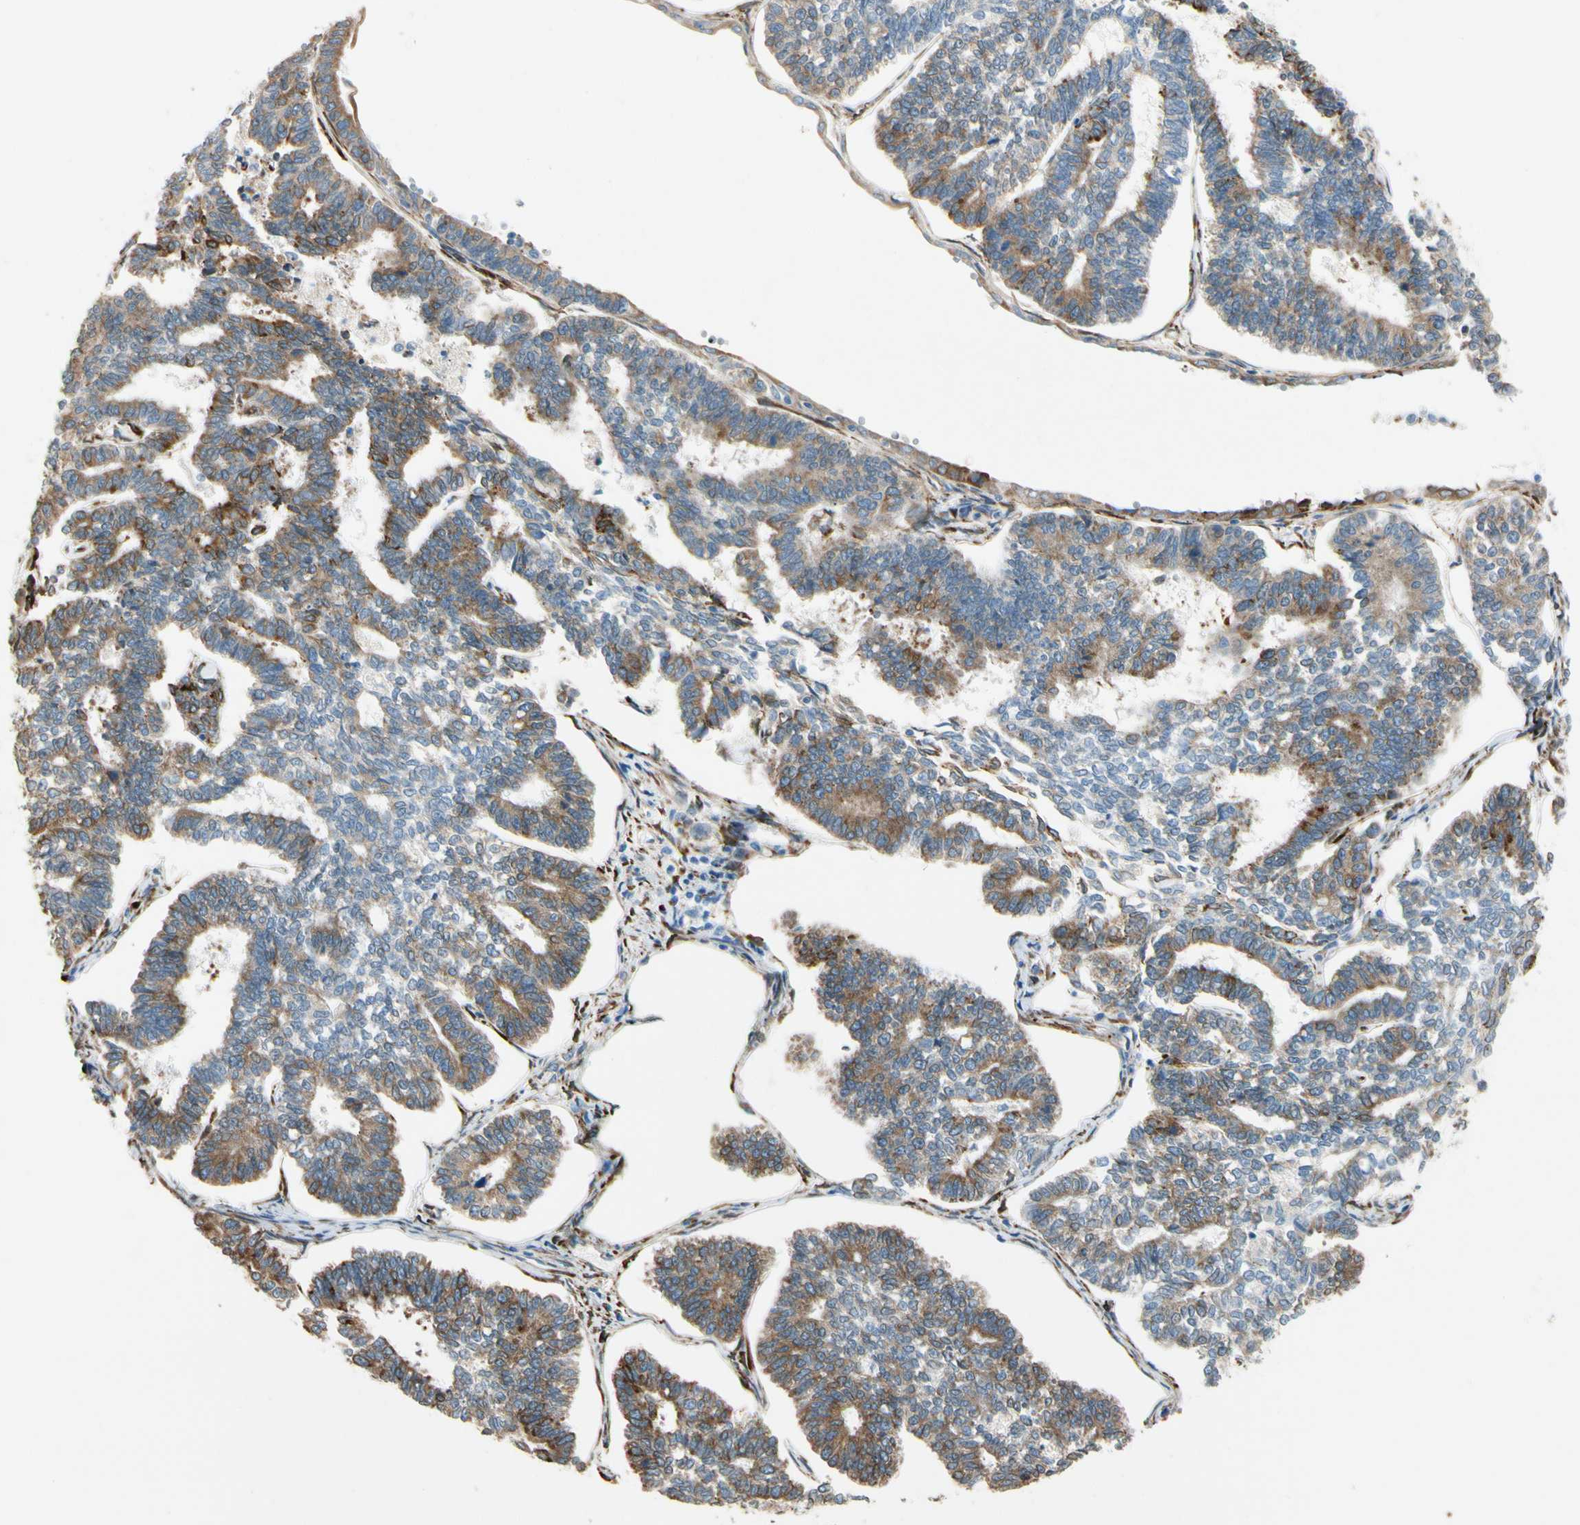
{"staining": {"intensity": "moderate", "quantity": ">75%", "location": "cytoplasmic/membranous"}, "tissue": "endometrial cancer", "cell_type": "Tumor cells", "image_type": "cancer", "snomed": [{"axis": "morphology", "description": "Adenocarcinoma, NOS"}, {"axis": "topography", "description": "Endometrium"}], "caption": "This image reveals immunohistochemistry staining of endometrial cancer (adenocarcinoma), with medium moderate cytoplasmic/membranous staining in approximately >75% of tumor cells.", "gene": "FKBP7", "patient": {"sex": "female", "age": 70}}